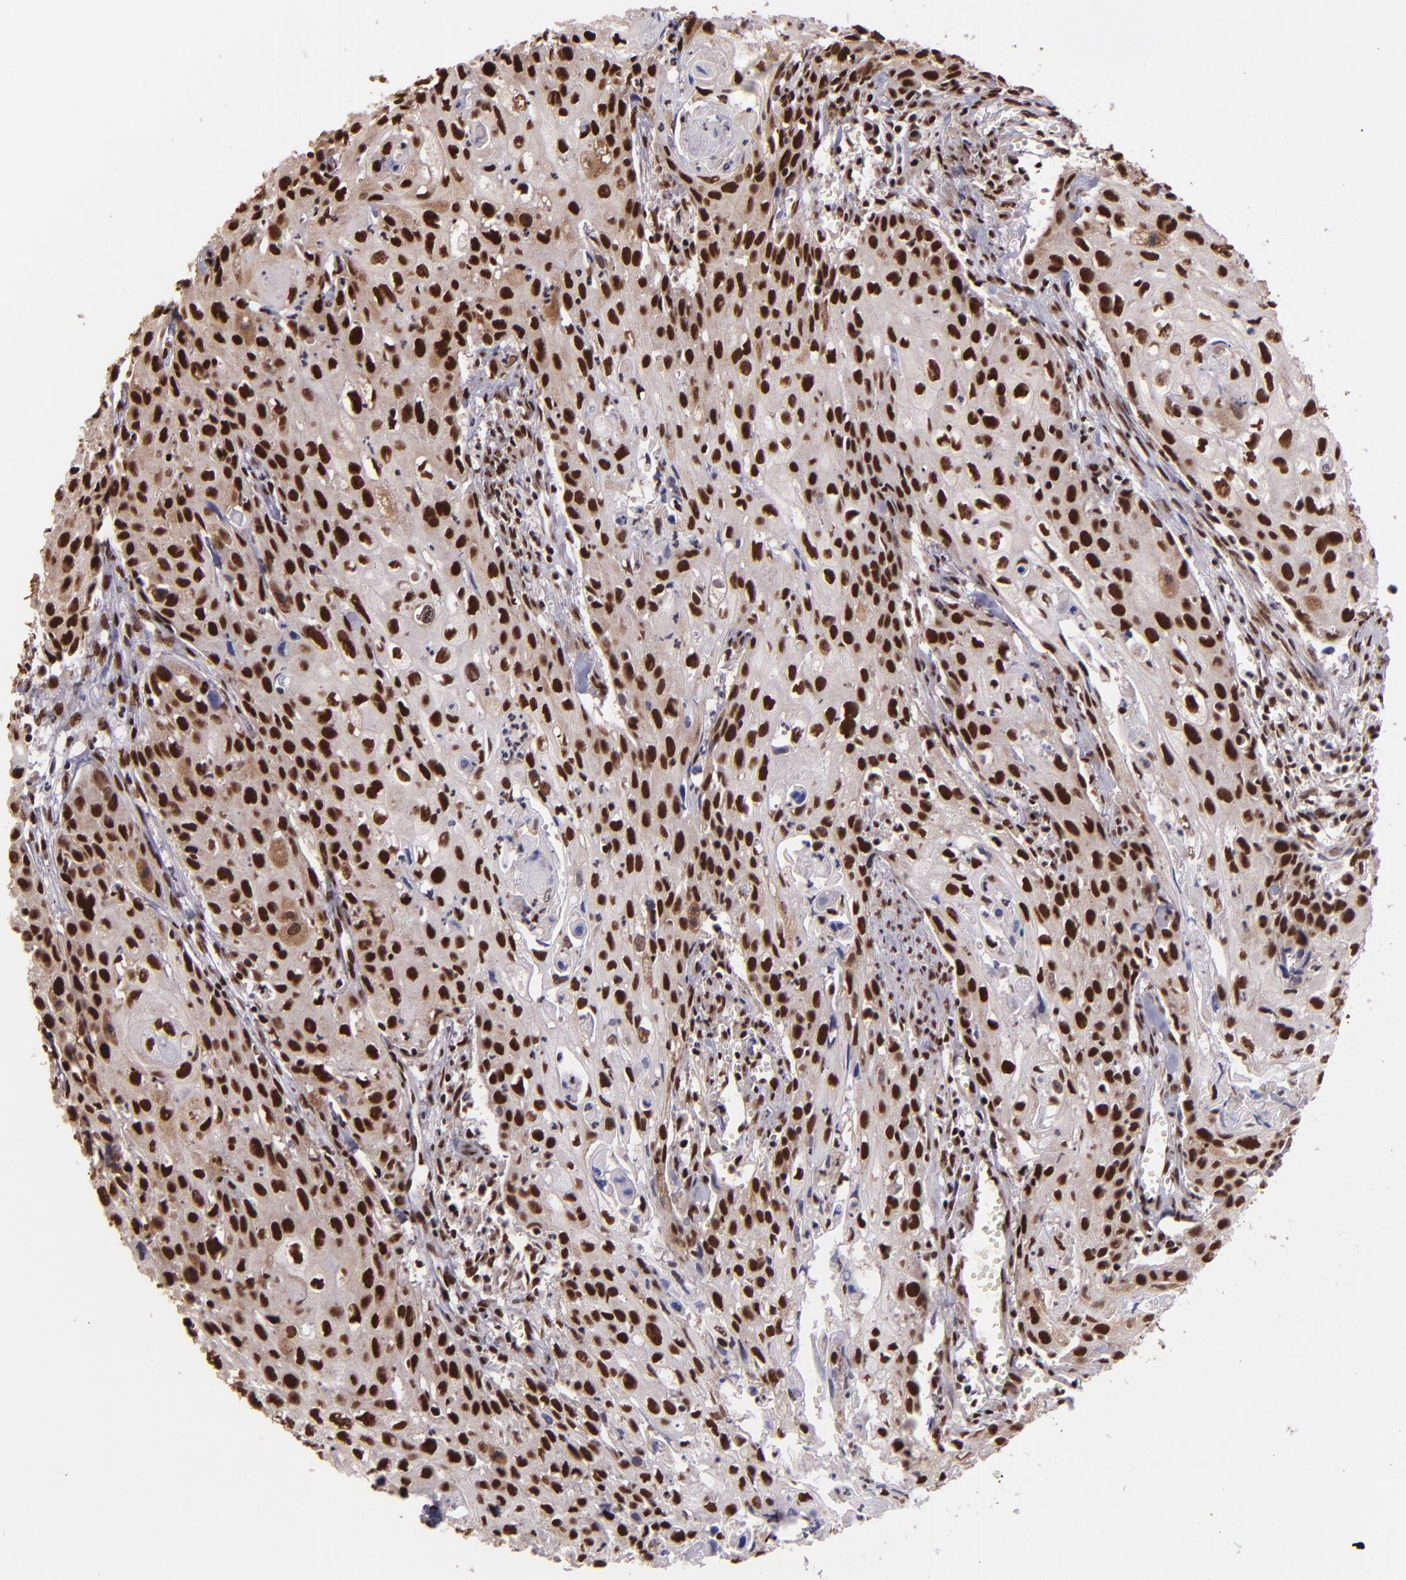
{"staining": {"intensity": "strong", "quantity": ">75%", "location": "nuclear"}, "tissue": "urothelial cancer", "cell_type": "Tumor cells", "image_type": "cancer", "snomed": [{"axis": "morphology", "description": "Urothelial carcinoma, High grade"}, {"axis": "topography", "description": "Urinary bladder"}], "caption": "A photomicrograph of human urothelial cancer stained for a protein reveals strong nuclear brown staining in tumor cells.", "gene": "PQBP1", "patient": {"sex": "male", "age": 54}}